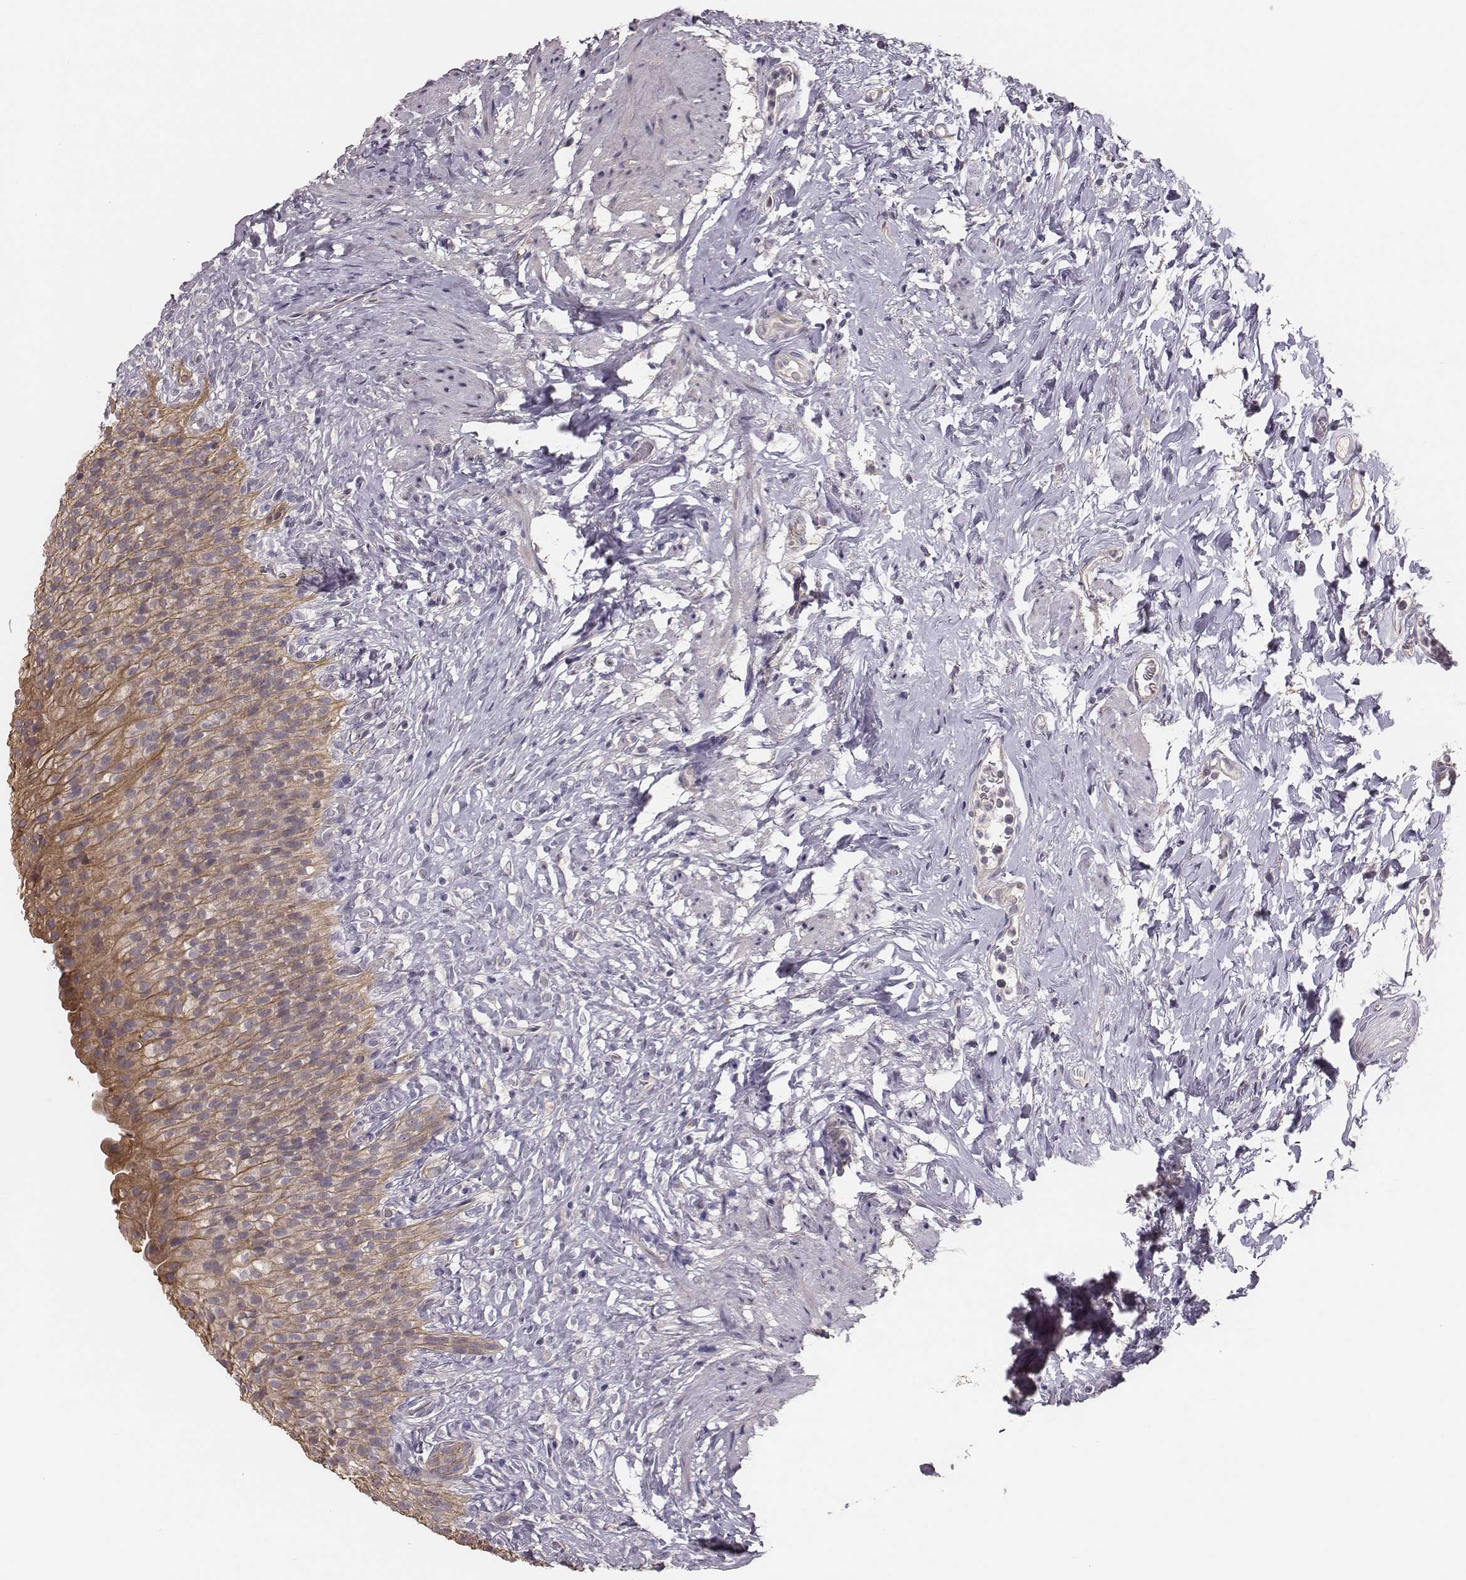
{"staining": {"intensity": "moderate", "quantity": ">75%", "location": "cytoplasmic/membranous"}, "tissue": "urinary bladder", "cell_type": "Urothelial cells", "image_type": "normal", "snomed": [{"axis": "morphology", "description": "Normal tissue, NOS"}, {"axis": "topography", "description": "Urinary bladder"}], "caption": "Normal urinary bladder exhibits moderate cytoplasmic/membranous positivity in about >75% of urothelial cells.", "gene": "HAVCR1", "patient": {"sex": "male", "age": 76}}